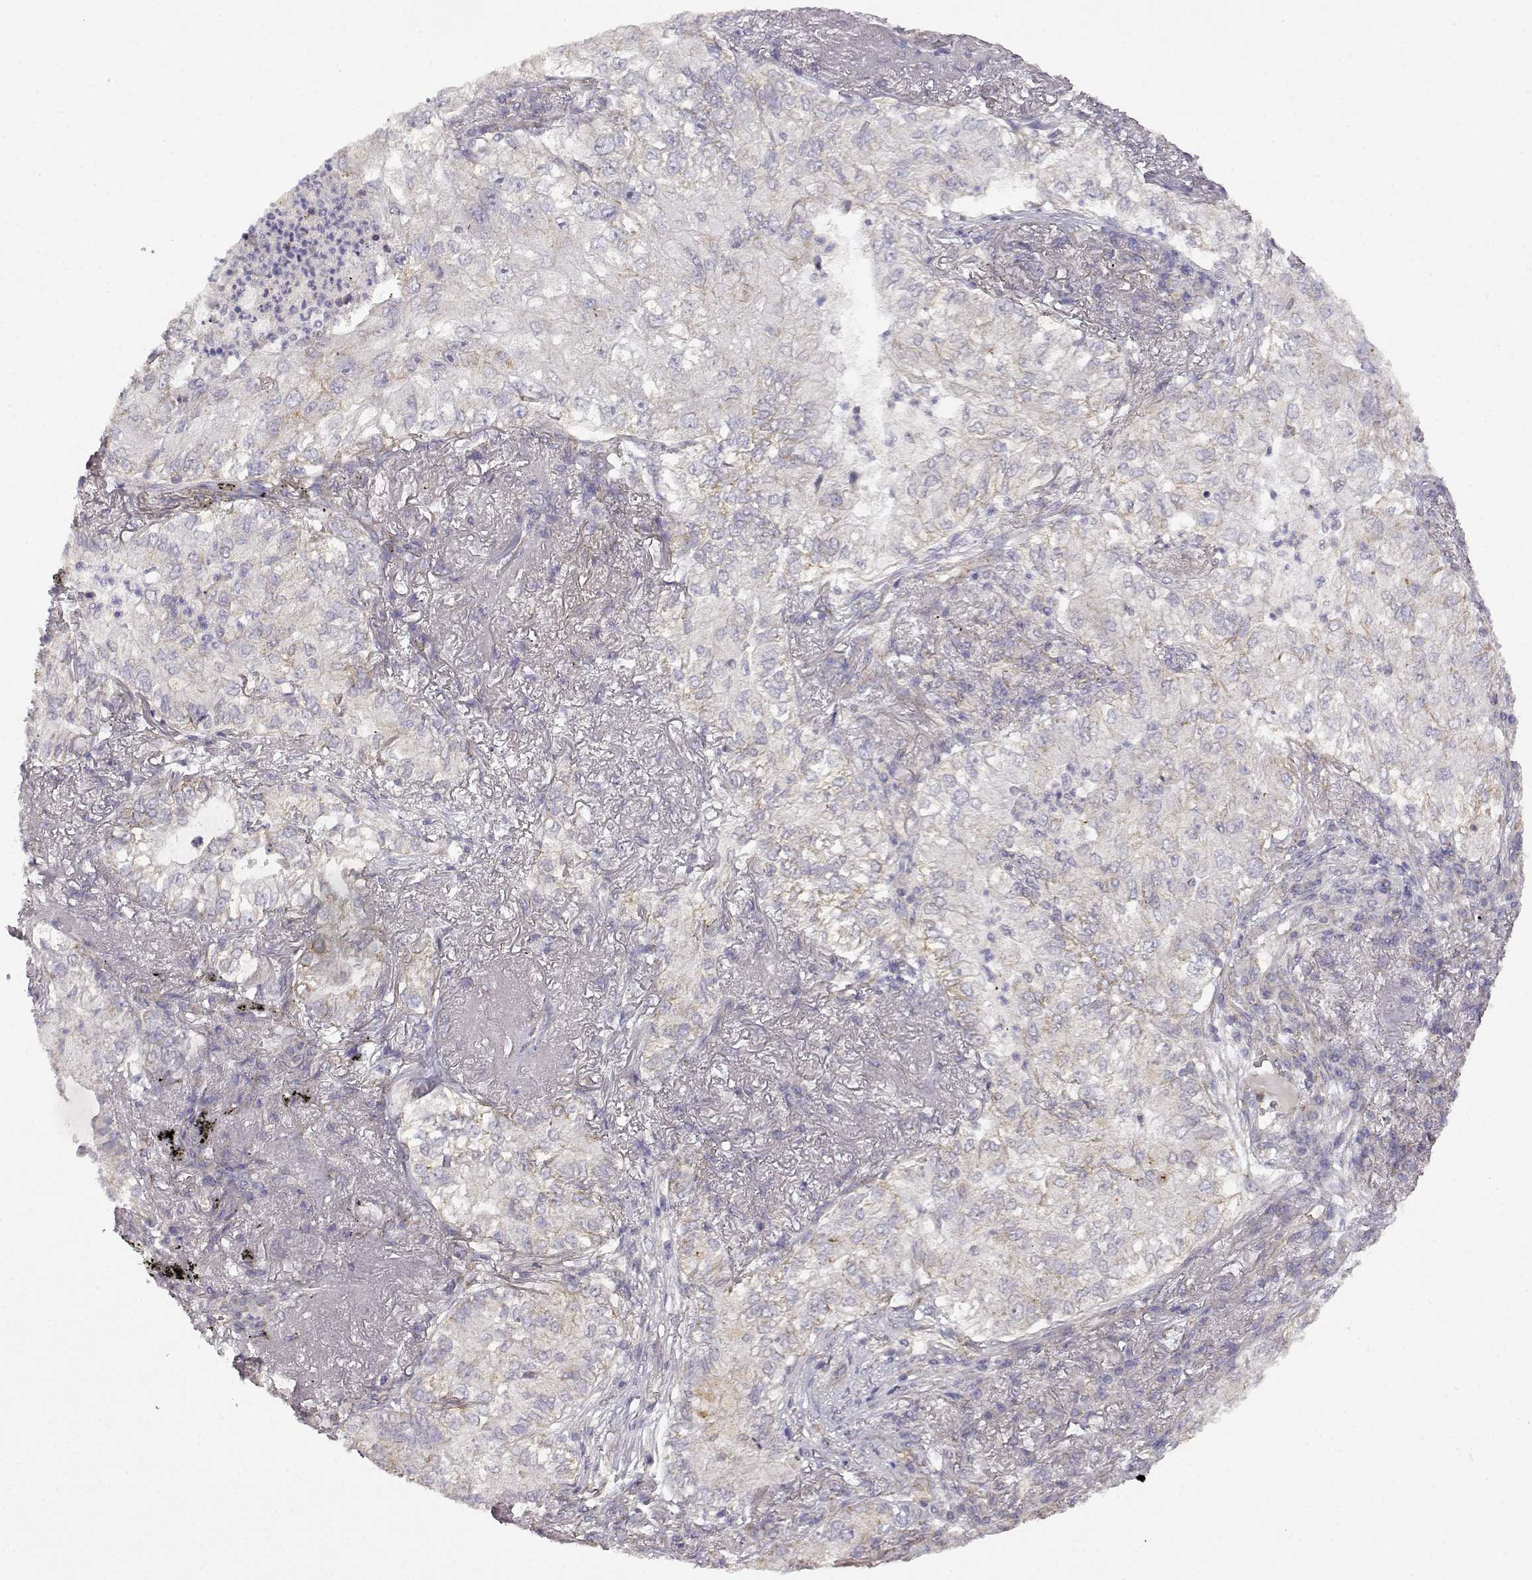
{"staining": {"intensity": "weak", "quantity": "<25%", "location": "cytoplasmic/membranous"}, "tissue": "lung cancer", "cell_type": "Tumor cells", "image_type": "cancer", "snomed": [{"axis": "morphology", "description": "Adenocarcinoma, NOS"}, {"axis": "topography", "description": "Lung"}], "caption": "High power microscopy micrograph of an immunohistochemistry image of lung adenocarcinoma, revealing no significant positivity in tumor cells.", "gene": "DDC", "patient": {"sex": "female", "age": 73}}